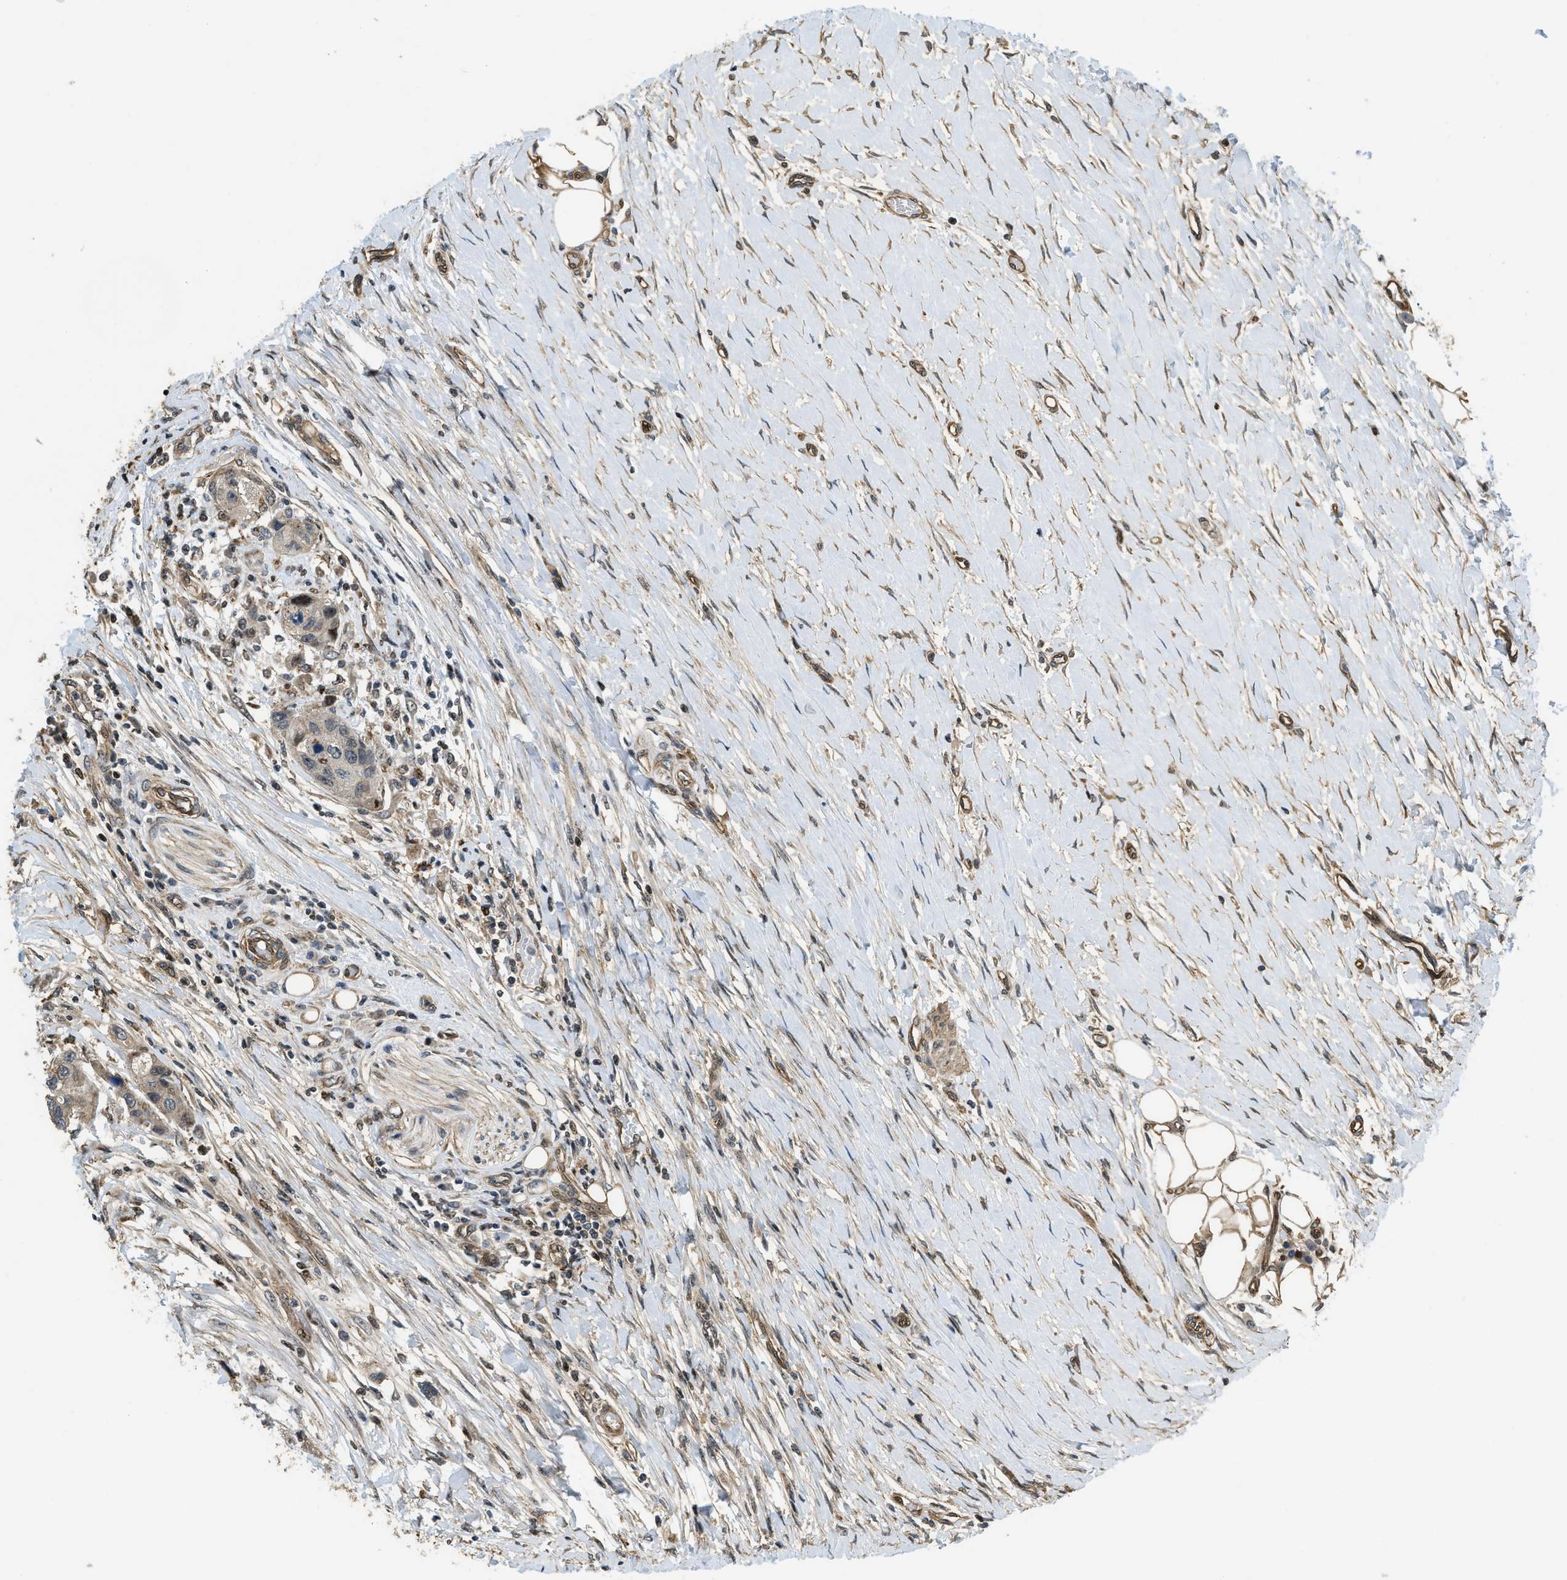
{"staining": {"intensity": "weak", "quantity": "<25%", "location": "cytoplasmic/membranous"}, "tissue": "urothelial cancer", "cell_type": "Tumor cells", "image_type": "cancer", "snomed": [{"axis": "morphology", "description": "Urothelial carcinoma, High grade"}, {"axis": "topography", "description": "Urinary bladder"}], "caption": "Protein analysis of urothelial cancer demonstrates no significant staining in tumor cells.", "gene": "LTA4H", "patient": {"sex": "female", "age": 56}}